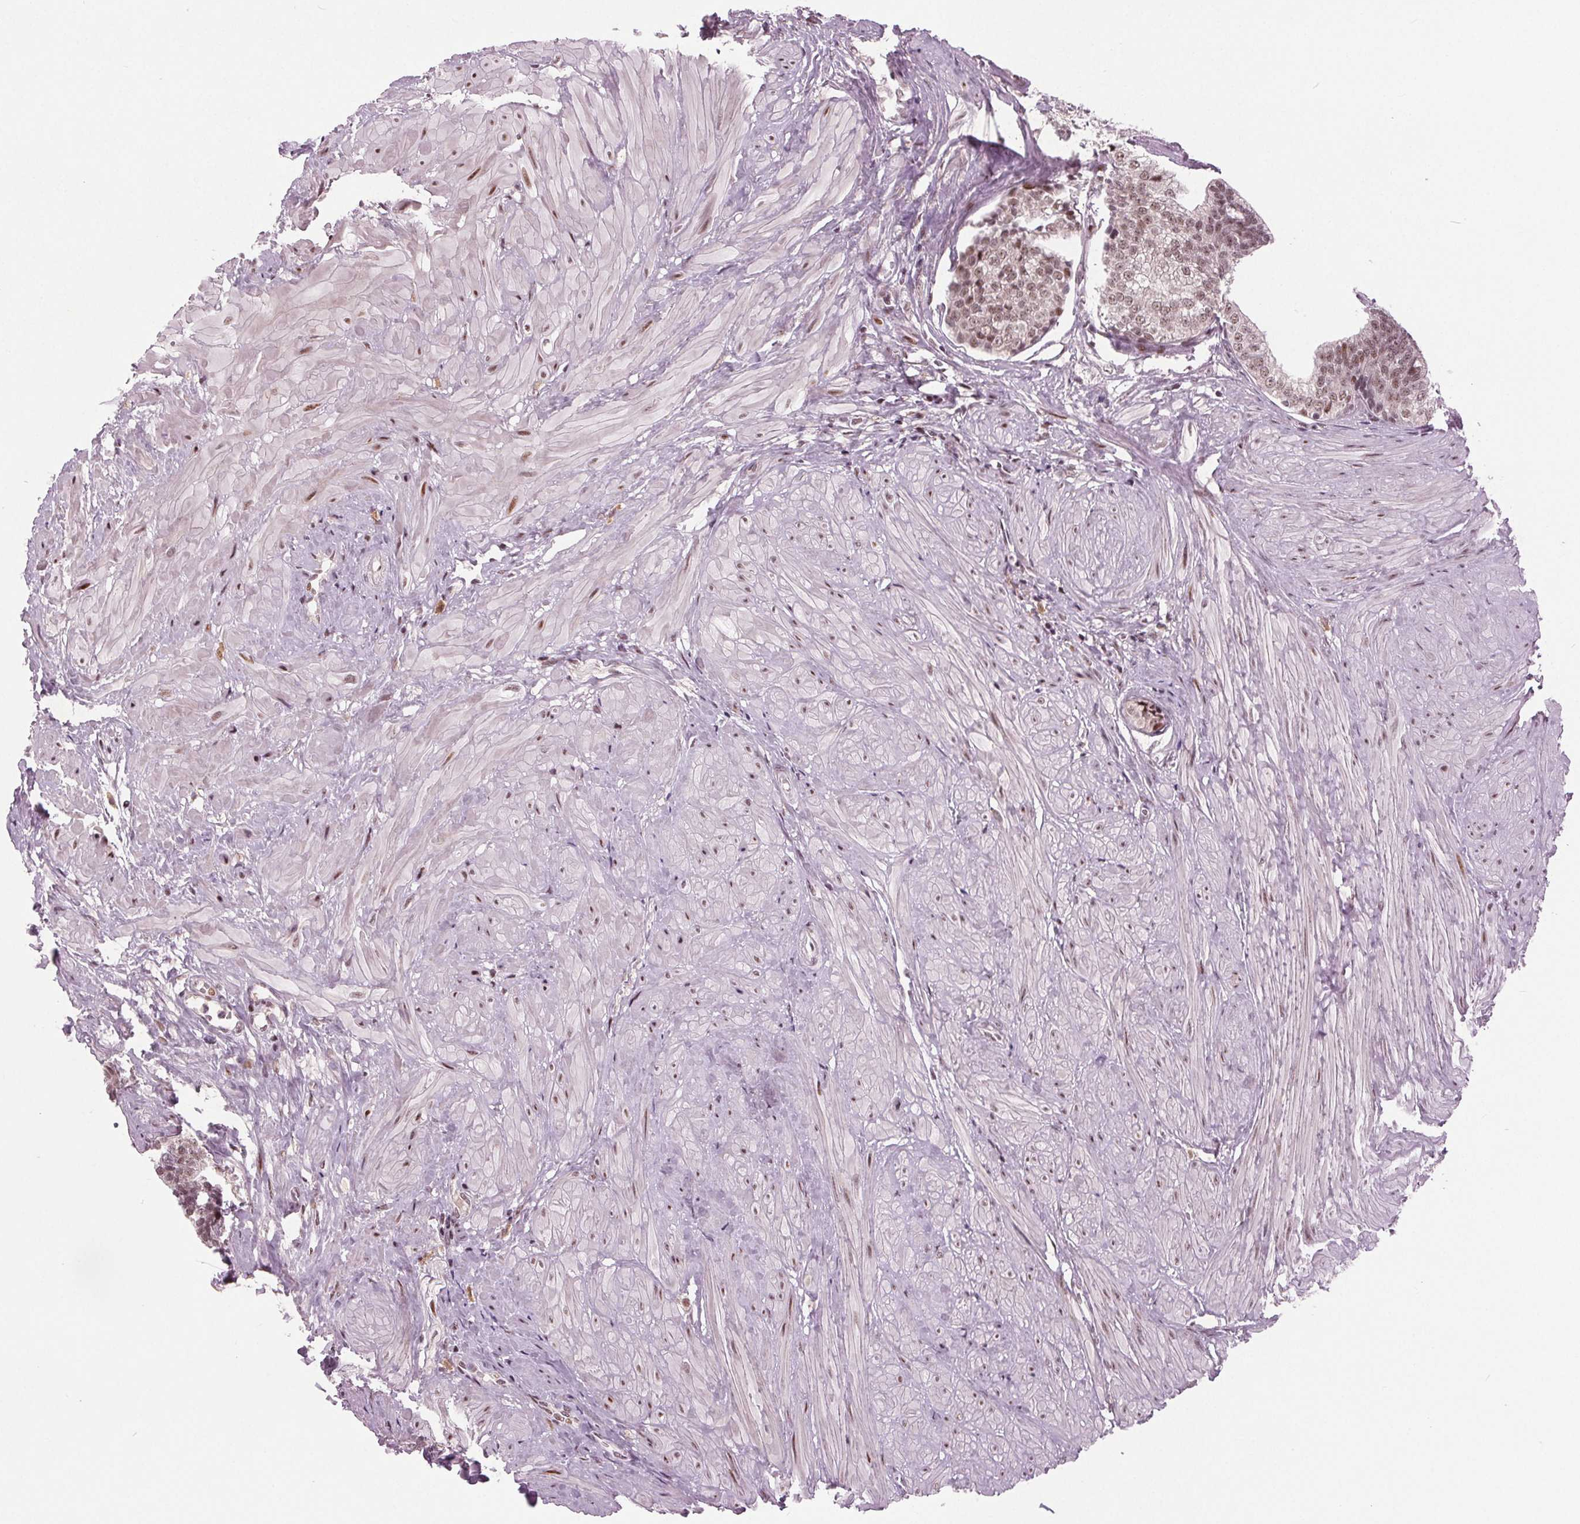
{"staining": {"intensity": "moderate", "quantity": ">75%", "location": "nuclear"}, "tissue": "prostate", "cell_type": "Glandular cells", "image_type": "normal", "snomed": [{"axis": "morphology", "description": "Normal tissue, NOS"}, {"axis": "topography", "description": "Prostate"}, {"axis": "topography", "description": "Peripheral nerve tissue"}], "caption": "A brown stain highlights moderate nuclear expression of a protein in glandular cells of unremarkable prostate. (brown staining indicates protein expression, while blue staining denotes nuclei).", "gene": "TTC34", "patient": {"sex": "male", "age": 55}}